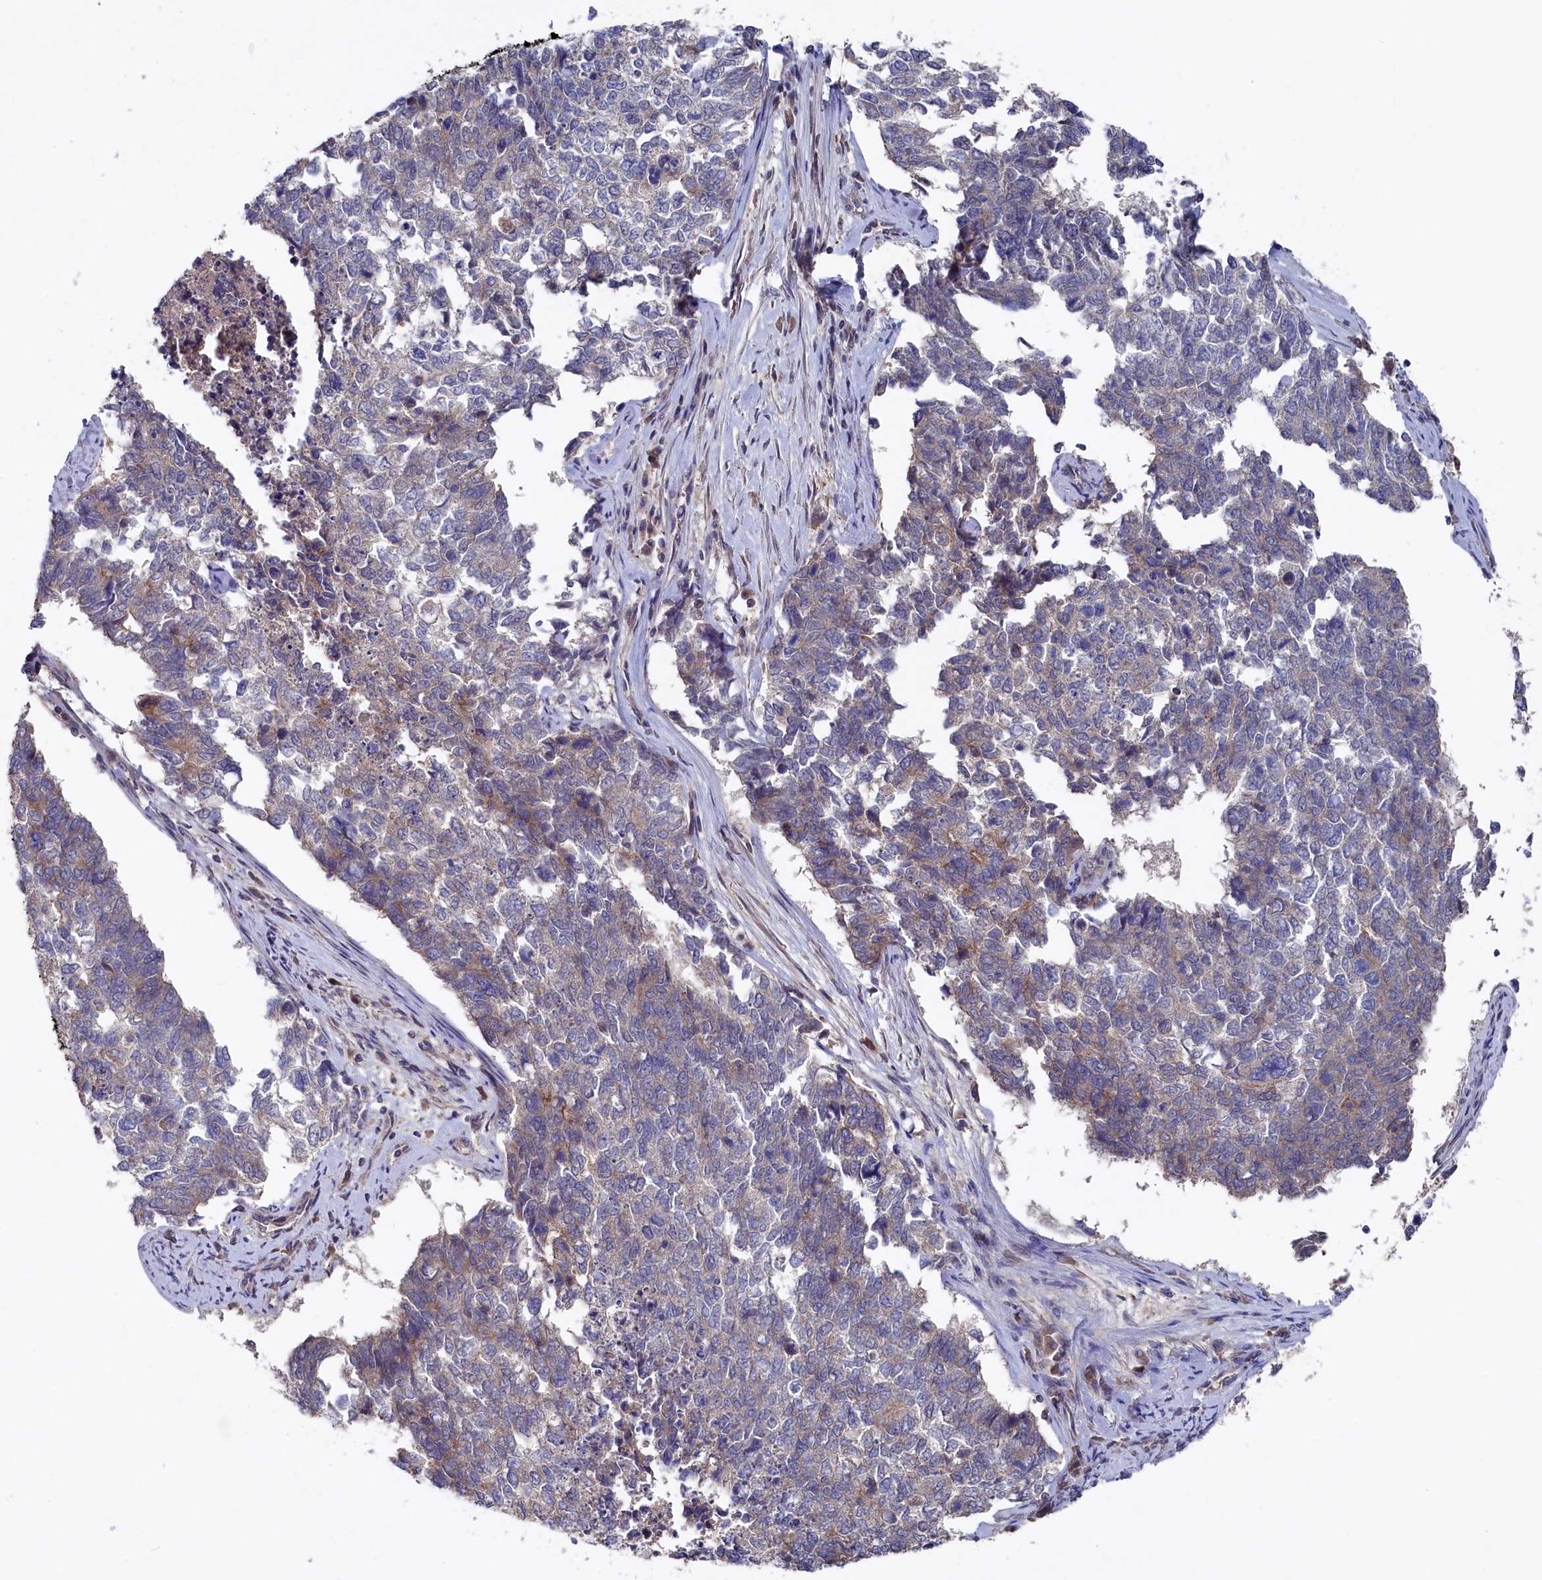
{"staining": {"intensity": "moderate", "quantity": "<25%", "location": "cytoplasmic/membranous"}, "tissue": "cervical cancer", "cell_type": "Tumor cells", "image_type": "cancer", "snomed": [{"axis": "morphology", "description": "Squamous cell carcinoma, NOS"}, {"axis": "topography", "description": "Cervix"}], "caption": "IHC staining of cervical cancer (squamous cell carcinoma), which reveals low levels of moderate cytoplasmic/membranous expression in about <25% of tumor cells indicating moderate cytoplasmic/membranous protein positivity. The staining was performed using DAB (brown) for protein detection and nuclei were counterstained in hematoxylin (blue).", "gene": "TMC5", "patient": {"sex": "female", "age": 63}}